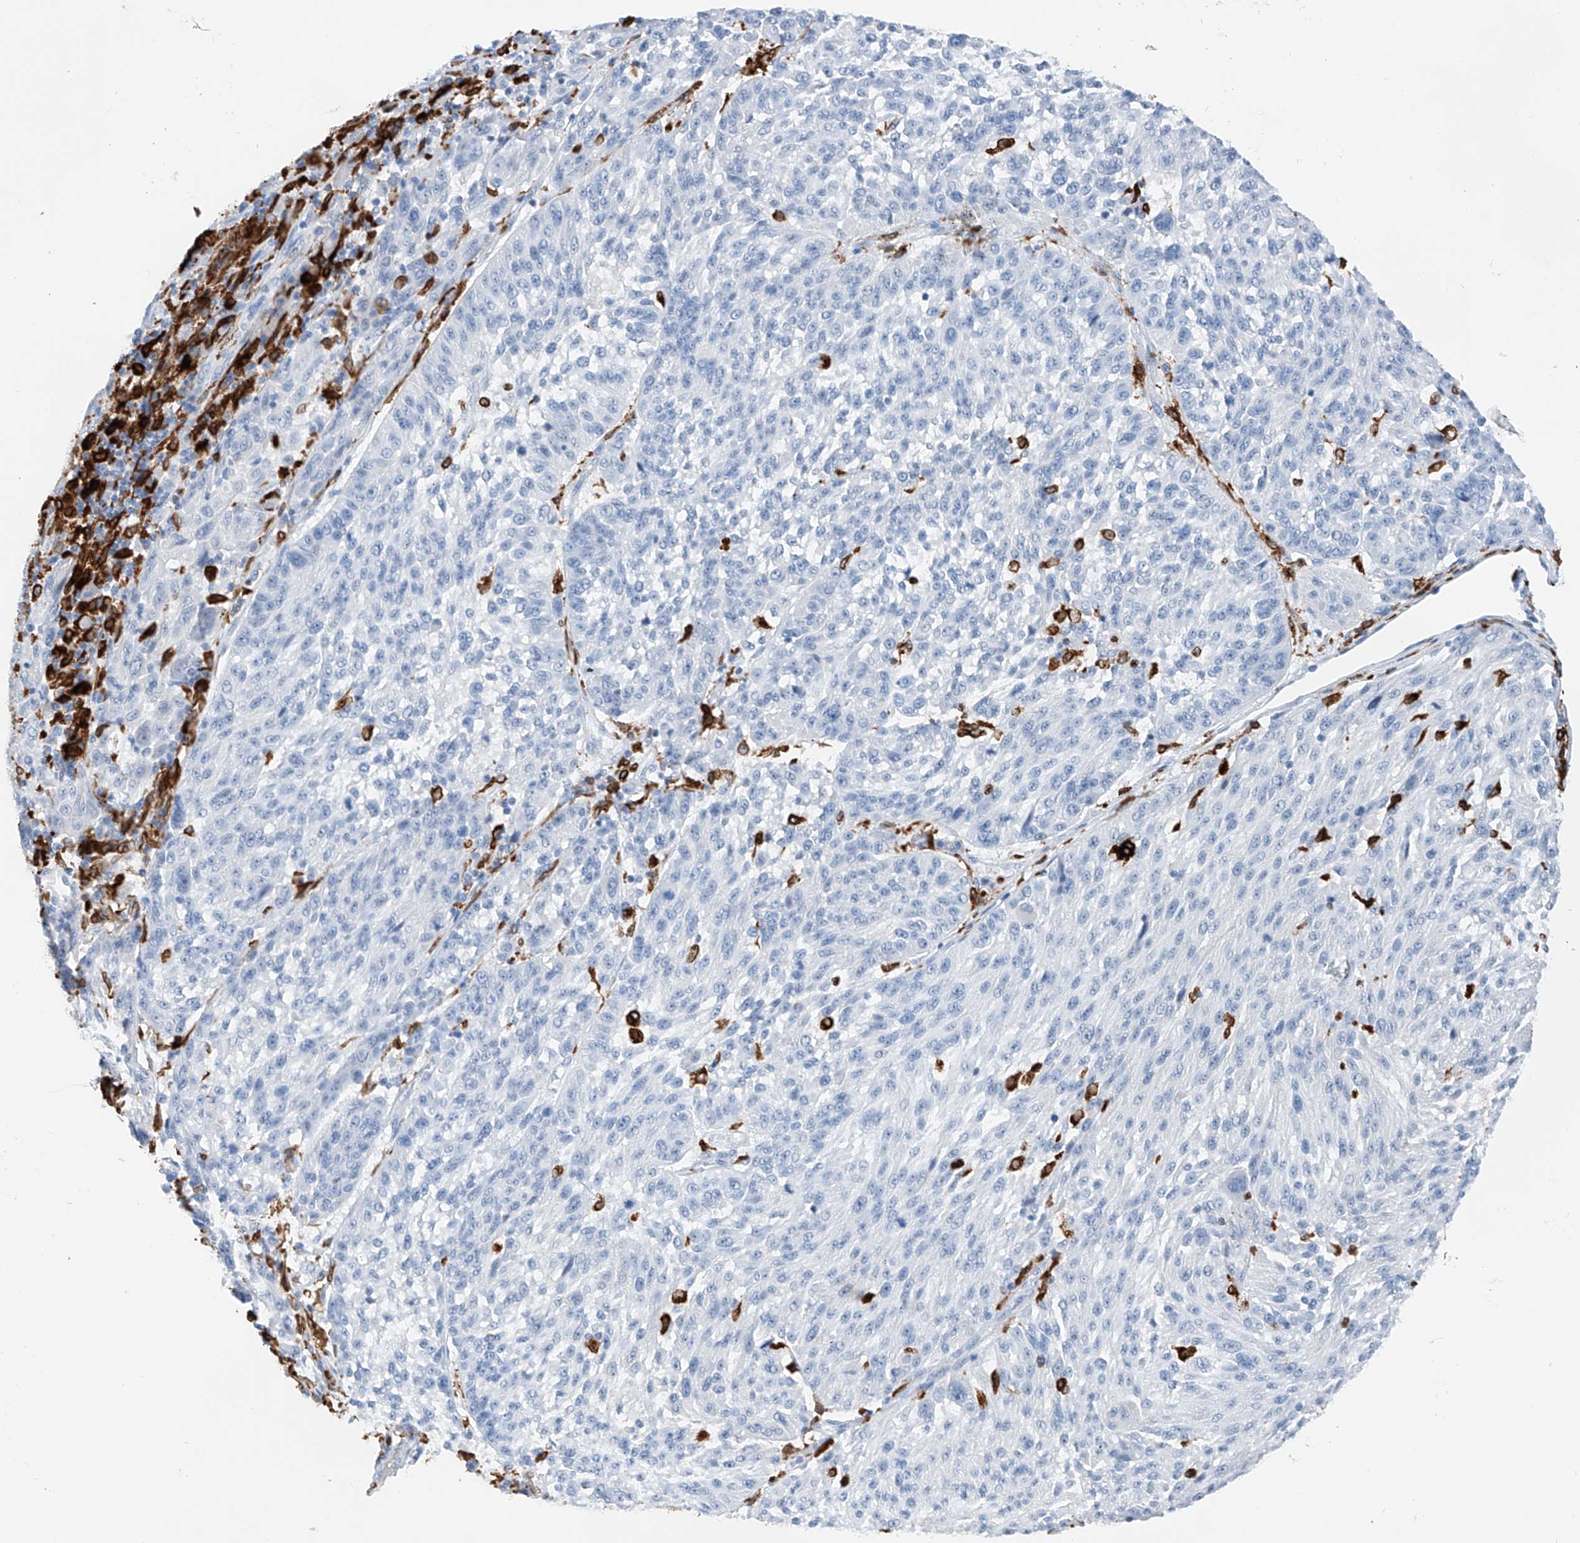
{"staining": {"intensity": "negative", "quantity": "none", "location": "none"}, "tissue": "melanoma", "cell_type": "Tumor cells", "image_type": "cancer", "snomed": [{"axis": "morphology", "description": "Malignant melanoma, NOS"}, {"axis": "topography", "description": "Skin"}], "caption": "Immunohistochemical staining of melanoma displays no significant expression in tumor cells.", "gene": "TBXAS1", "patient": {"sex": "male", "age": 53}}